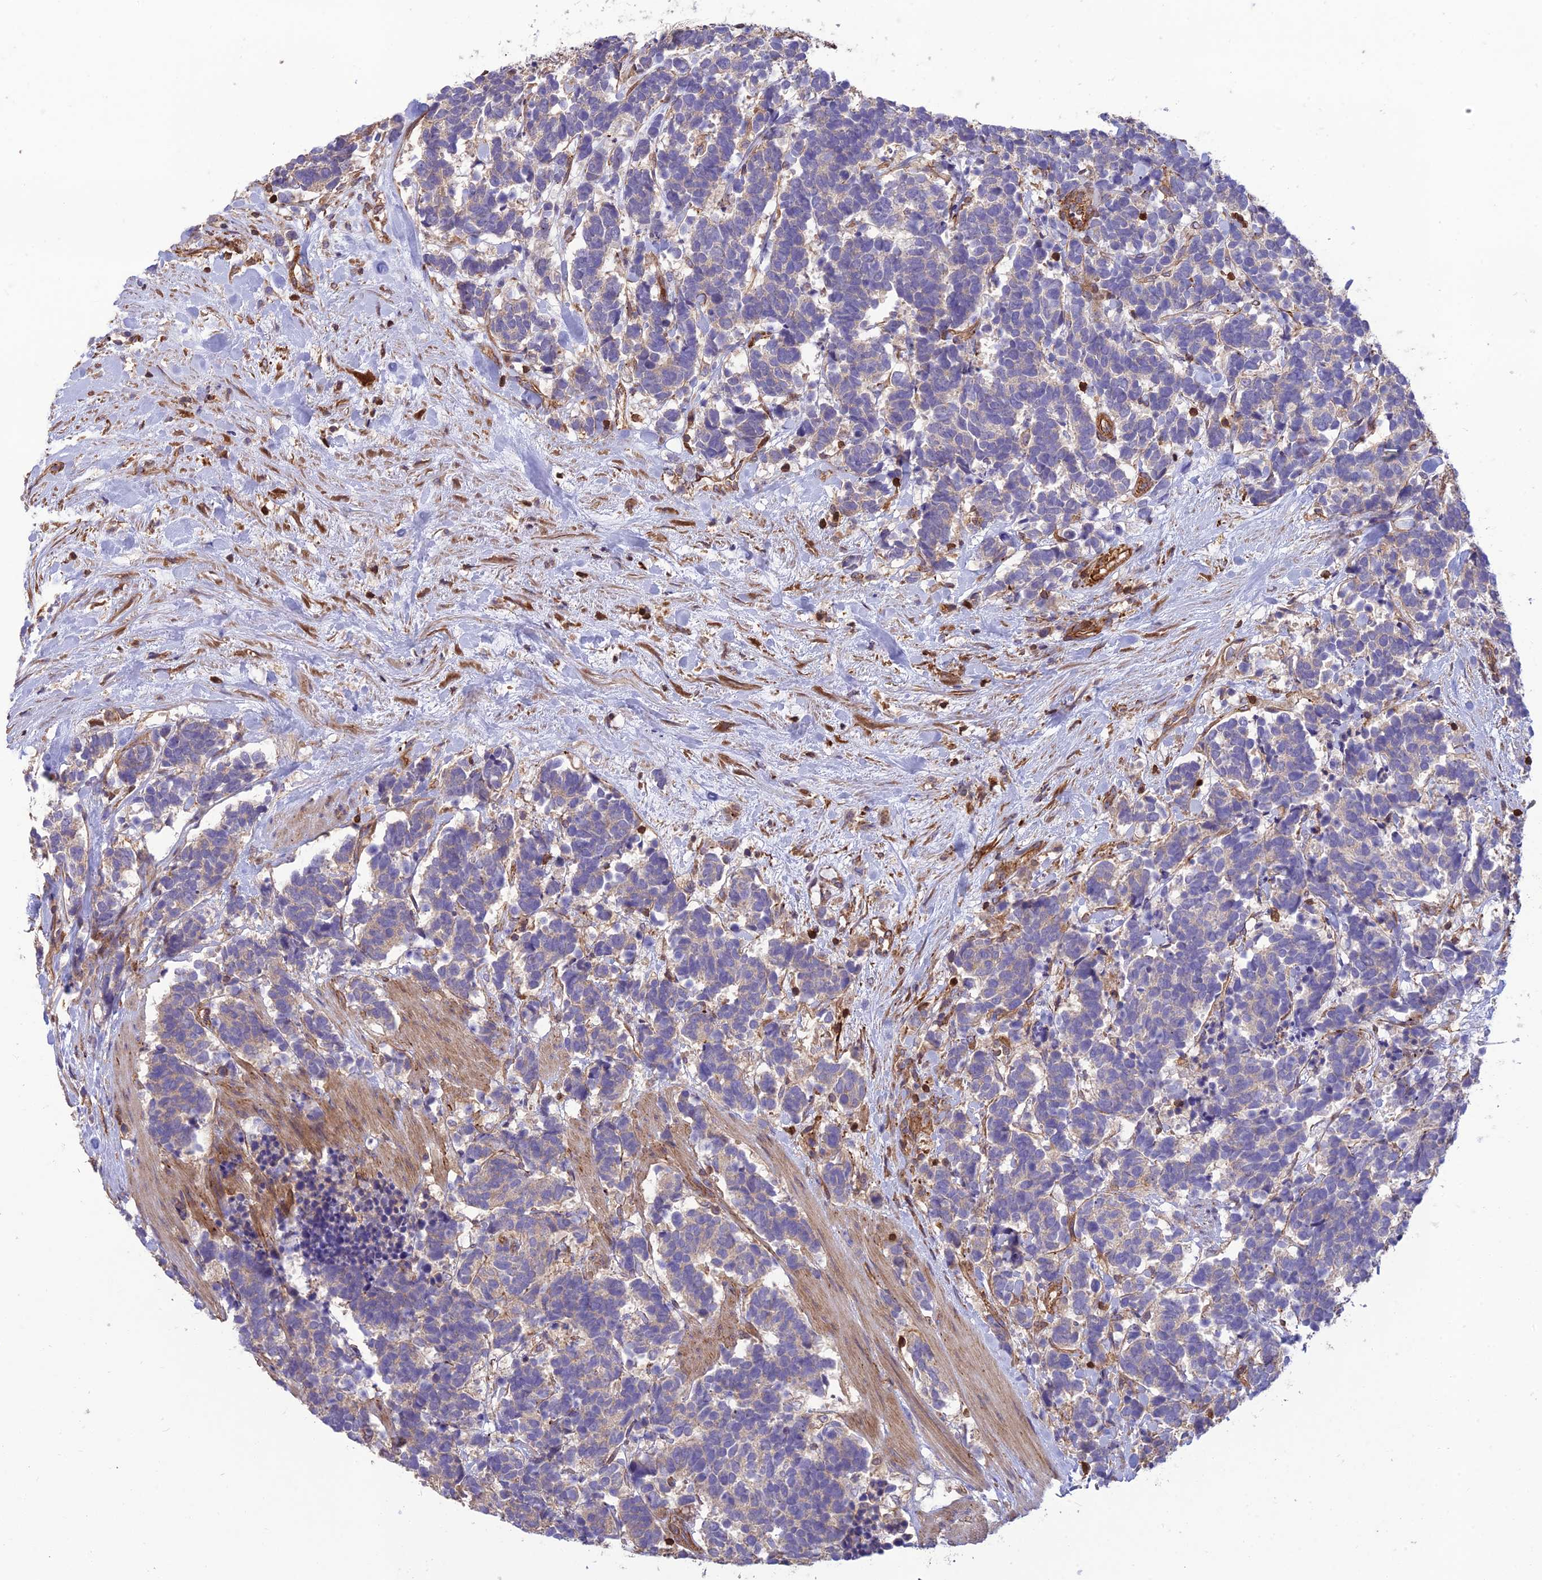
{"staining": {"intensity": "negative", "quantity": "none", "location": "none"}, "tissue": "carcinoid", "cell_type": "Tumor cells", "image_type": "cancer", "snomed": [{"axis": "morphology", "description": "Carcinoma, NOS"}, {"axis": "morphology", "description": "Carcinoid, malignant, NOS"}, {"axis": "topography", "description": "Prostate"}], "caption": "A high-resolution image shows immunohistochemistry staining of malignant carcinoid, which displays no significant staining in tumor cells.", "gene": "HPSE2", "patient": {"sex": "male", "age": 57}}